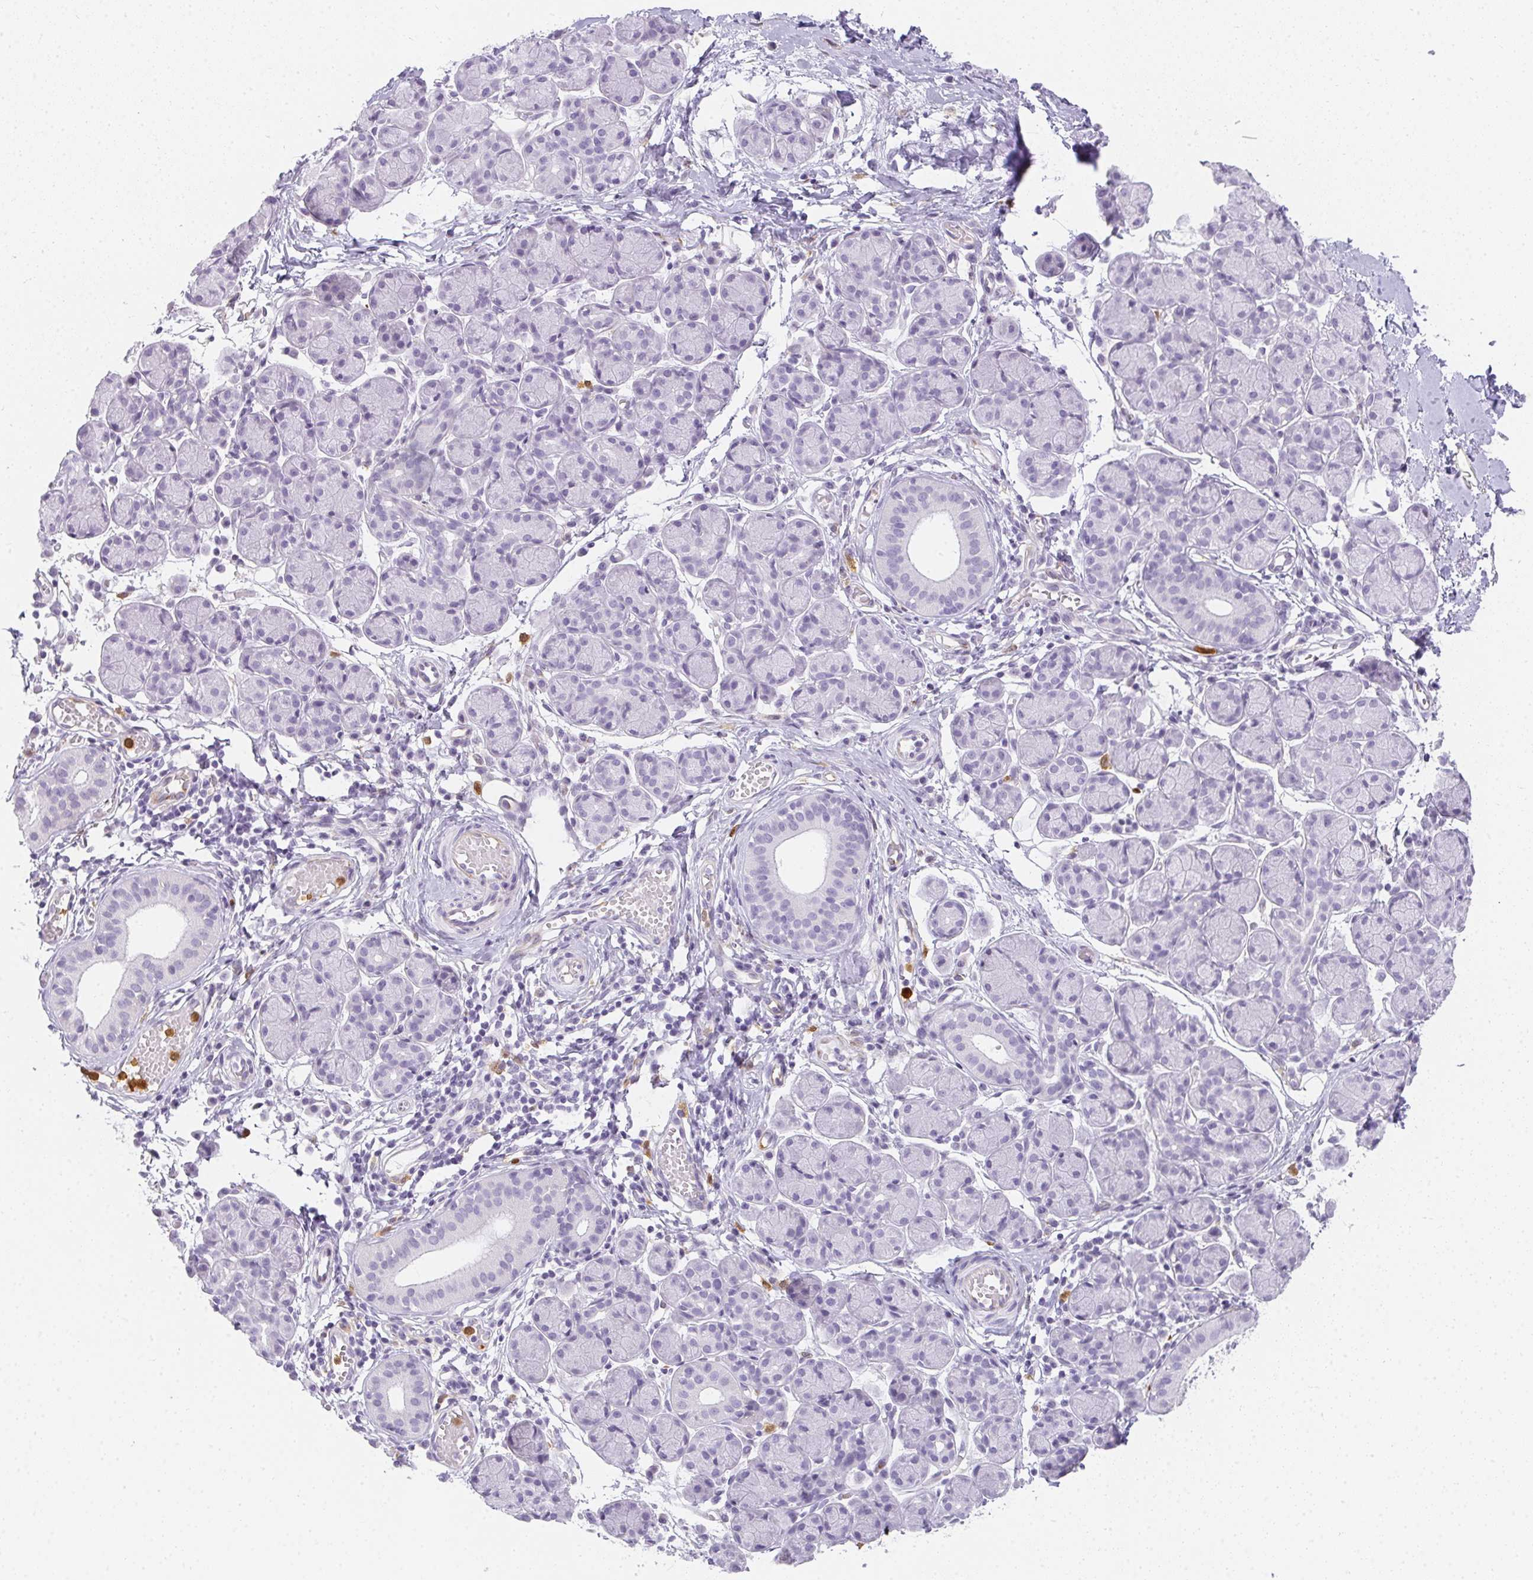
{"staining": {"intensity": "negative", "quantity": "none", "location": "none"}, "tissue": "salivary gland", "cell_type": "Glandular cells", "image_type": "normal", "snomed": [{"axis": "morphology", "description": "Normal tissue, NOS"}, {"axis": "morphology", "description": "Inflammation, NOS"}, {"axis": "topography", "description": "Lymph node"}, {"axis": "topography", "description": "Salivary gland"}], "caption": "Salivary gland stained for a protein using immunohistochemistry shows no expression glandular cells.", "gene": "HK3", "patient": {"sex": "male", "age": 3}}